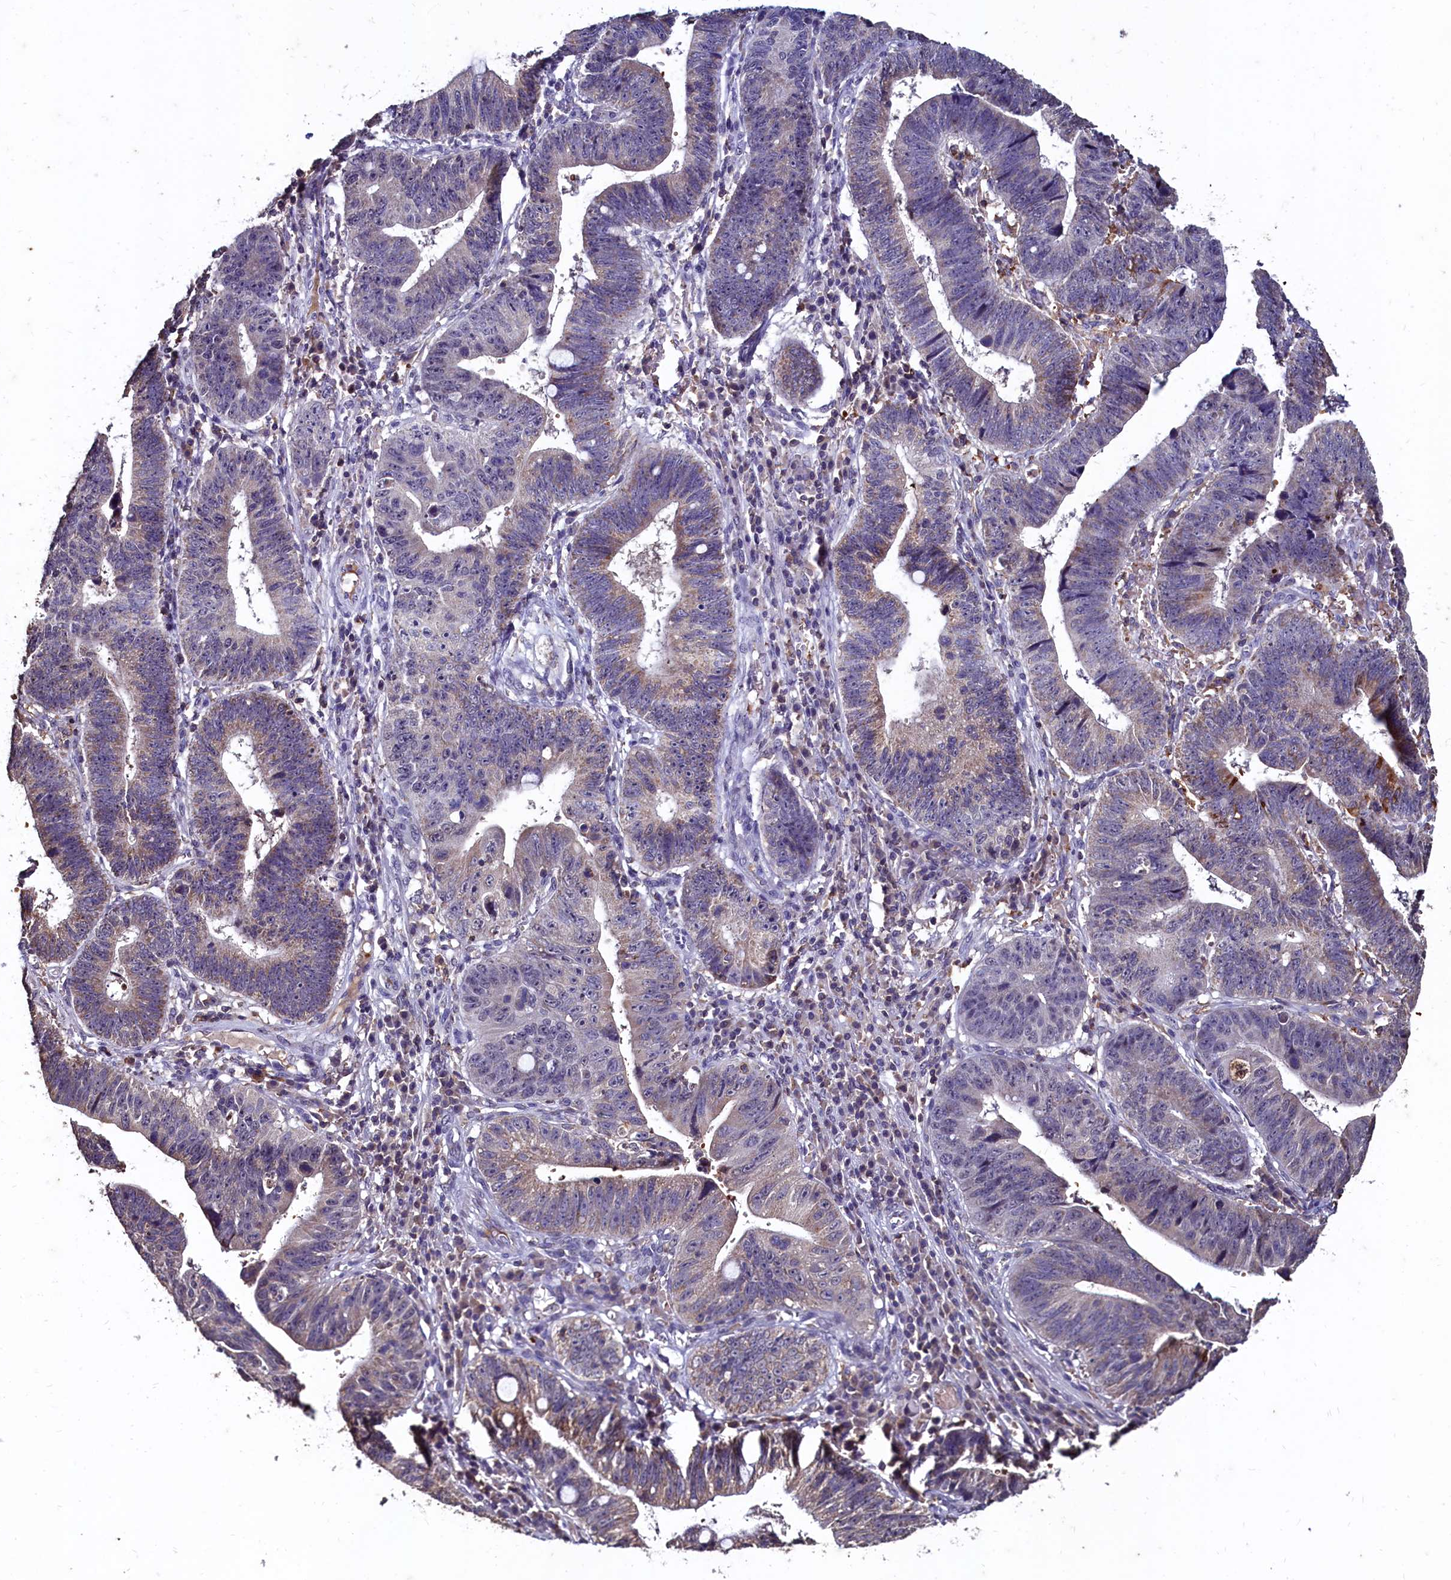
{"staining": {"intensity": "weak", "quantity": "<25%", "location": "cytoplasmic/membranous"}, "tissue": "stomach cancer", "cell_type": "Tumor cells", "image_type": "cancer", "snomed": [{"axis": "morphology", "description": "Adenocarcinoma, NOS"}, {"axis": "topography", "description": "Stomach"}], "caption": "An IHC micrograph of stomach adenocarcinoma is shown. There is no staining in tumor cells of stomach adenocarcinoma.", "gene": "CSTPP1", "patient": {"sex": "male", "age": 59}}